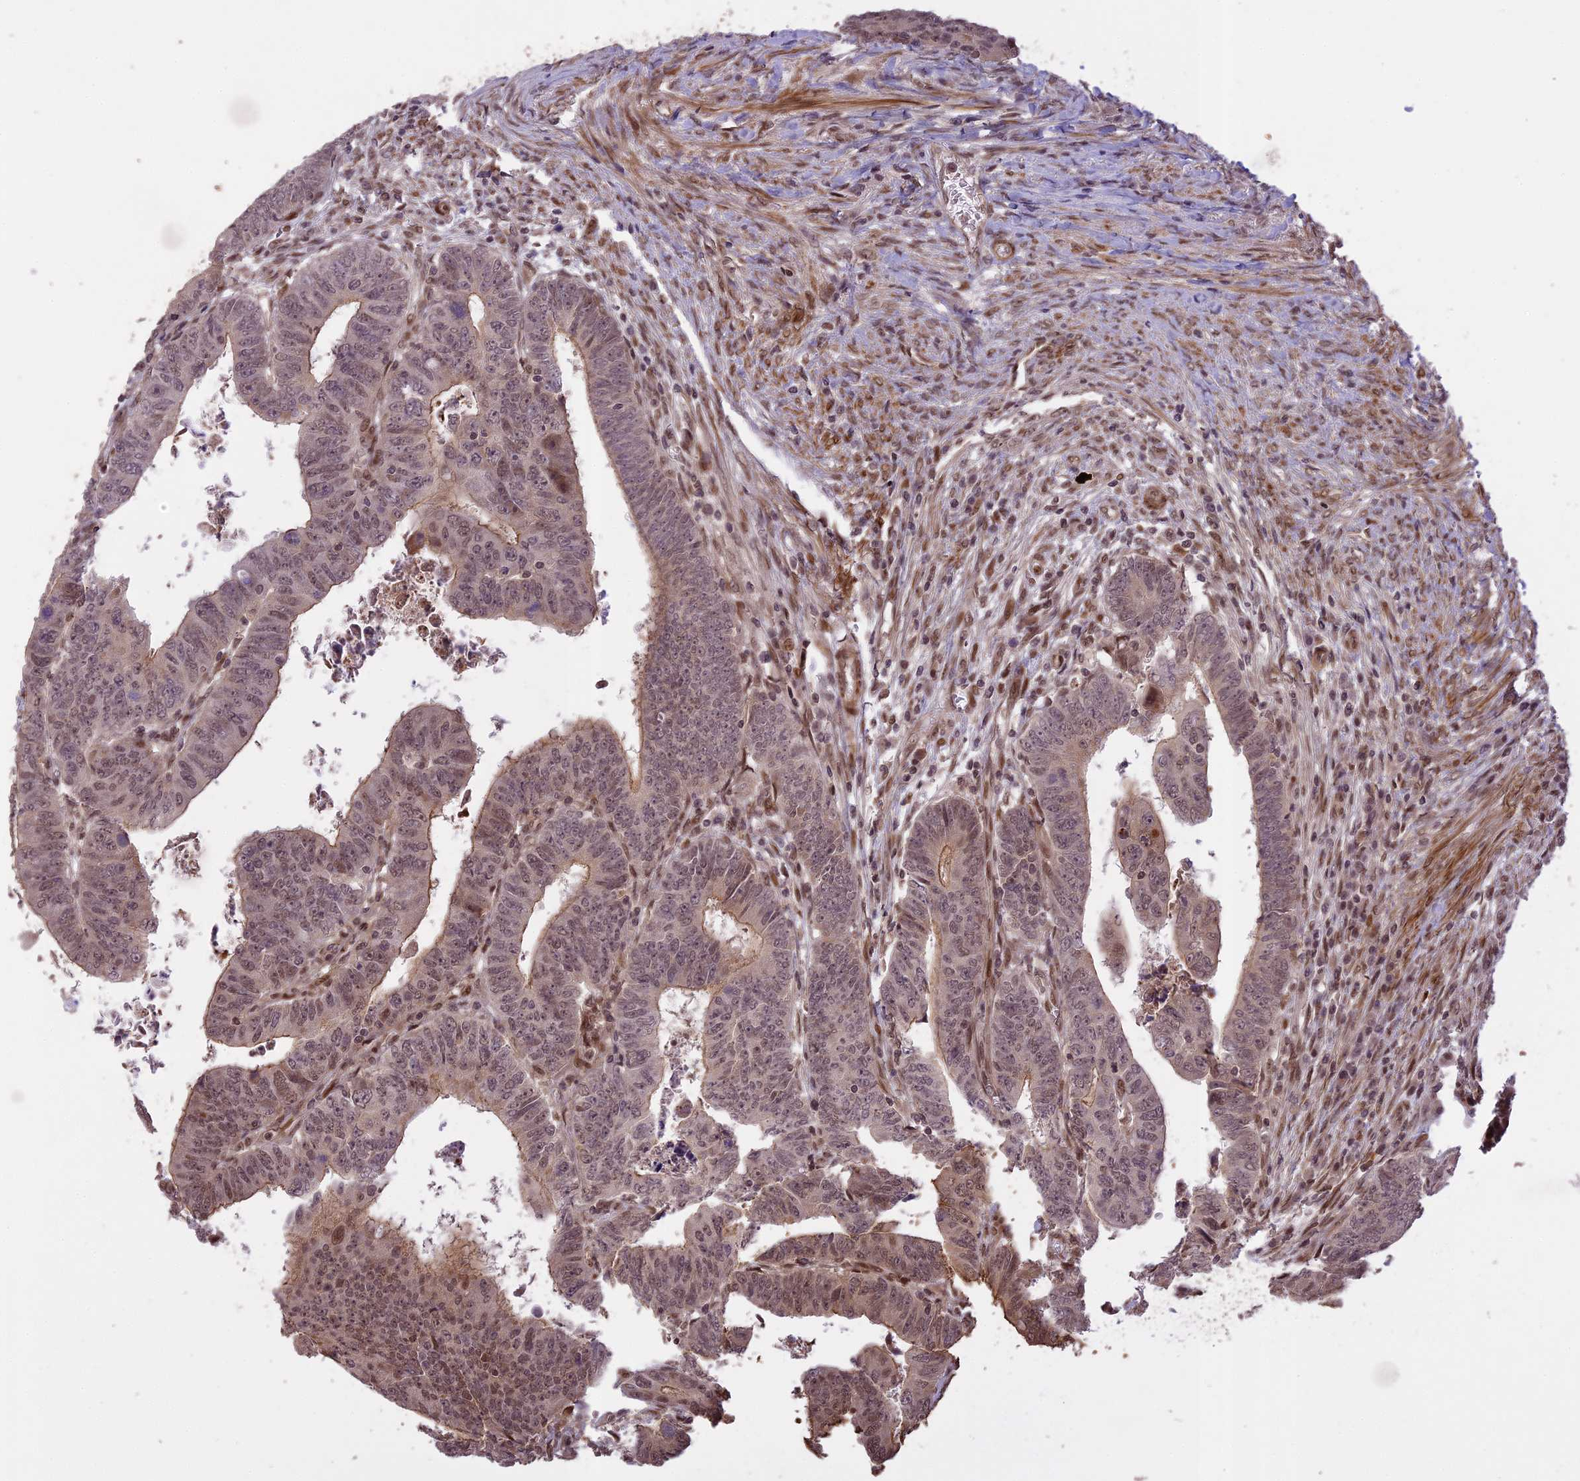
{"staining": {"intensity": "weak", "quantity": "<25%", "location": "cytoplasmic/membranous,nuclear"}, "tissue": "colorectal cancer", "cell_type": "Tumor cells", "image_type": "cancer", "snomed": [{"axis": "morphology", "description": "Normal tissue, NOS"}, {"axis": "morphology", "description": "Adenocarcinoma, NOS"}, {"axis": "topography", "description": "Rectum"}], "caption": "DAB immunohistochemical staining of human adenocarcinoma (colorectal) reveals no significant positivity in tumor cells.", "gene": "PRELID2", "patient": {"sex": "female", "age": 65}}